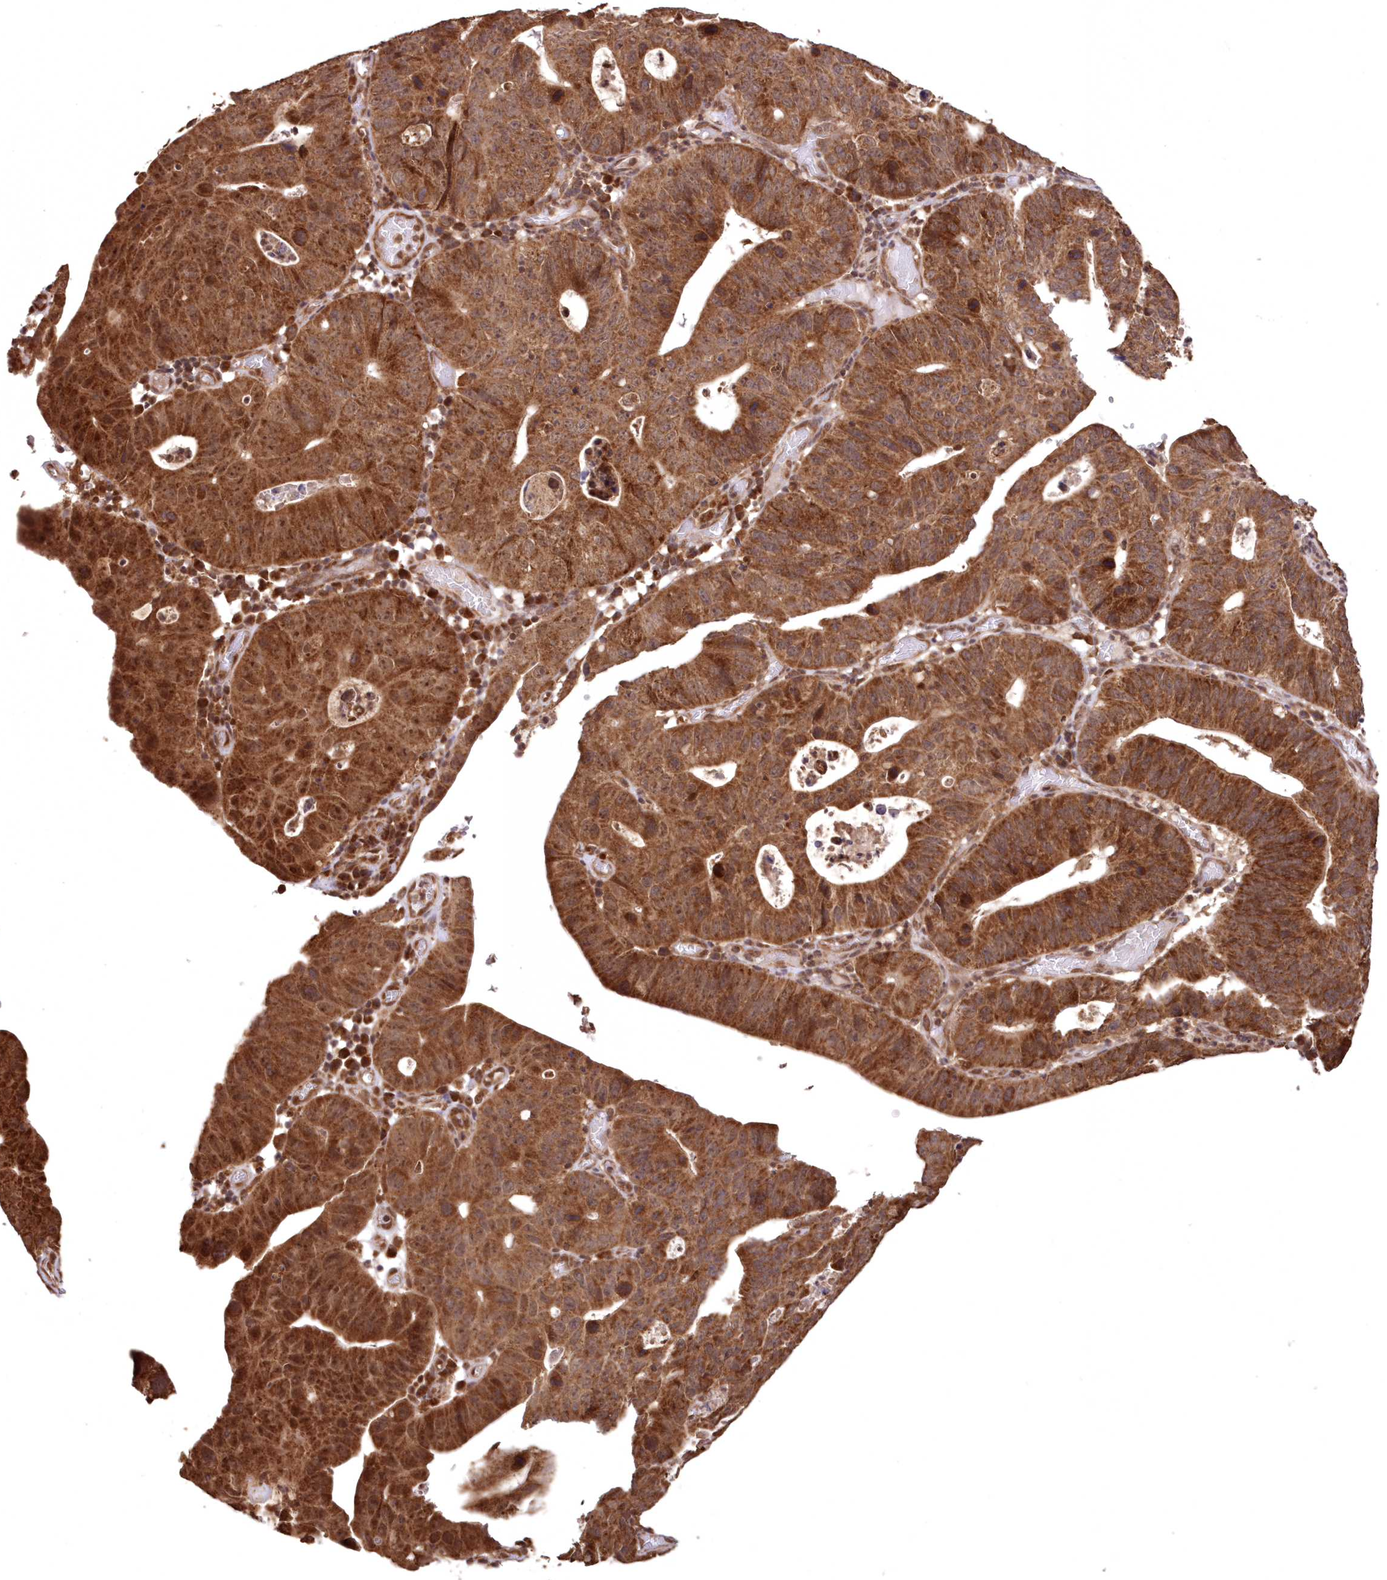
{"staining": {"intensity": "strong", "quantity": ">75%", "location": "cytoplasmic/membranous,nuclear"}, "tissue": "stomach cancer", "cell_type": "Tumor cells", "image_type": "cancer", "snomed": [{"axis": "morphology", "description": "Adenocarcinoma, NOS"}, {"axis": "topography", "description": "Stomach"}], "caption": "Stomach adenocarcinoma stained for a protein demonstrates strong cytoplasmic/membranous and nuclear positivity in tumor cells.", "gene": "PCBP1", "patient": {"sex": "male", "age": 59}}